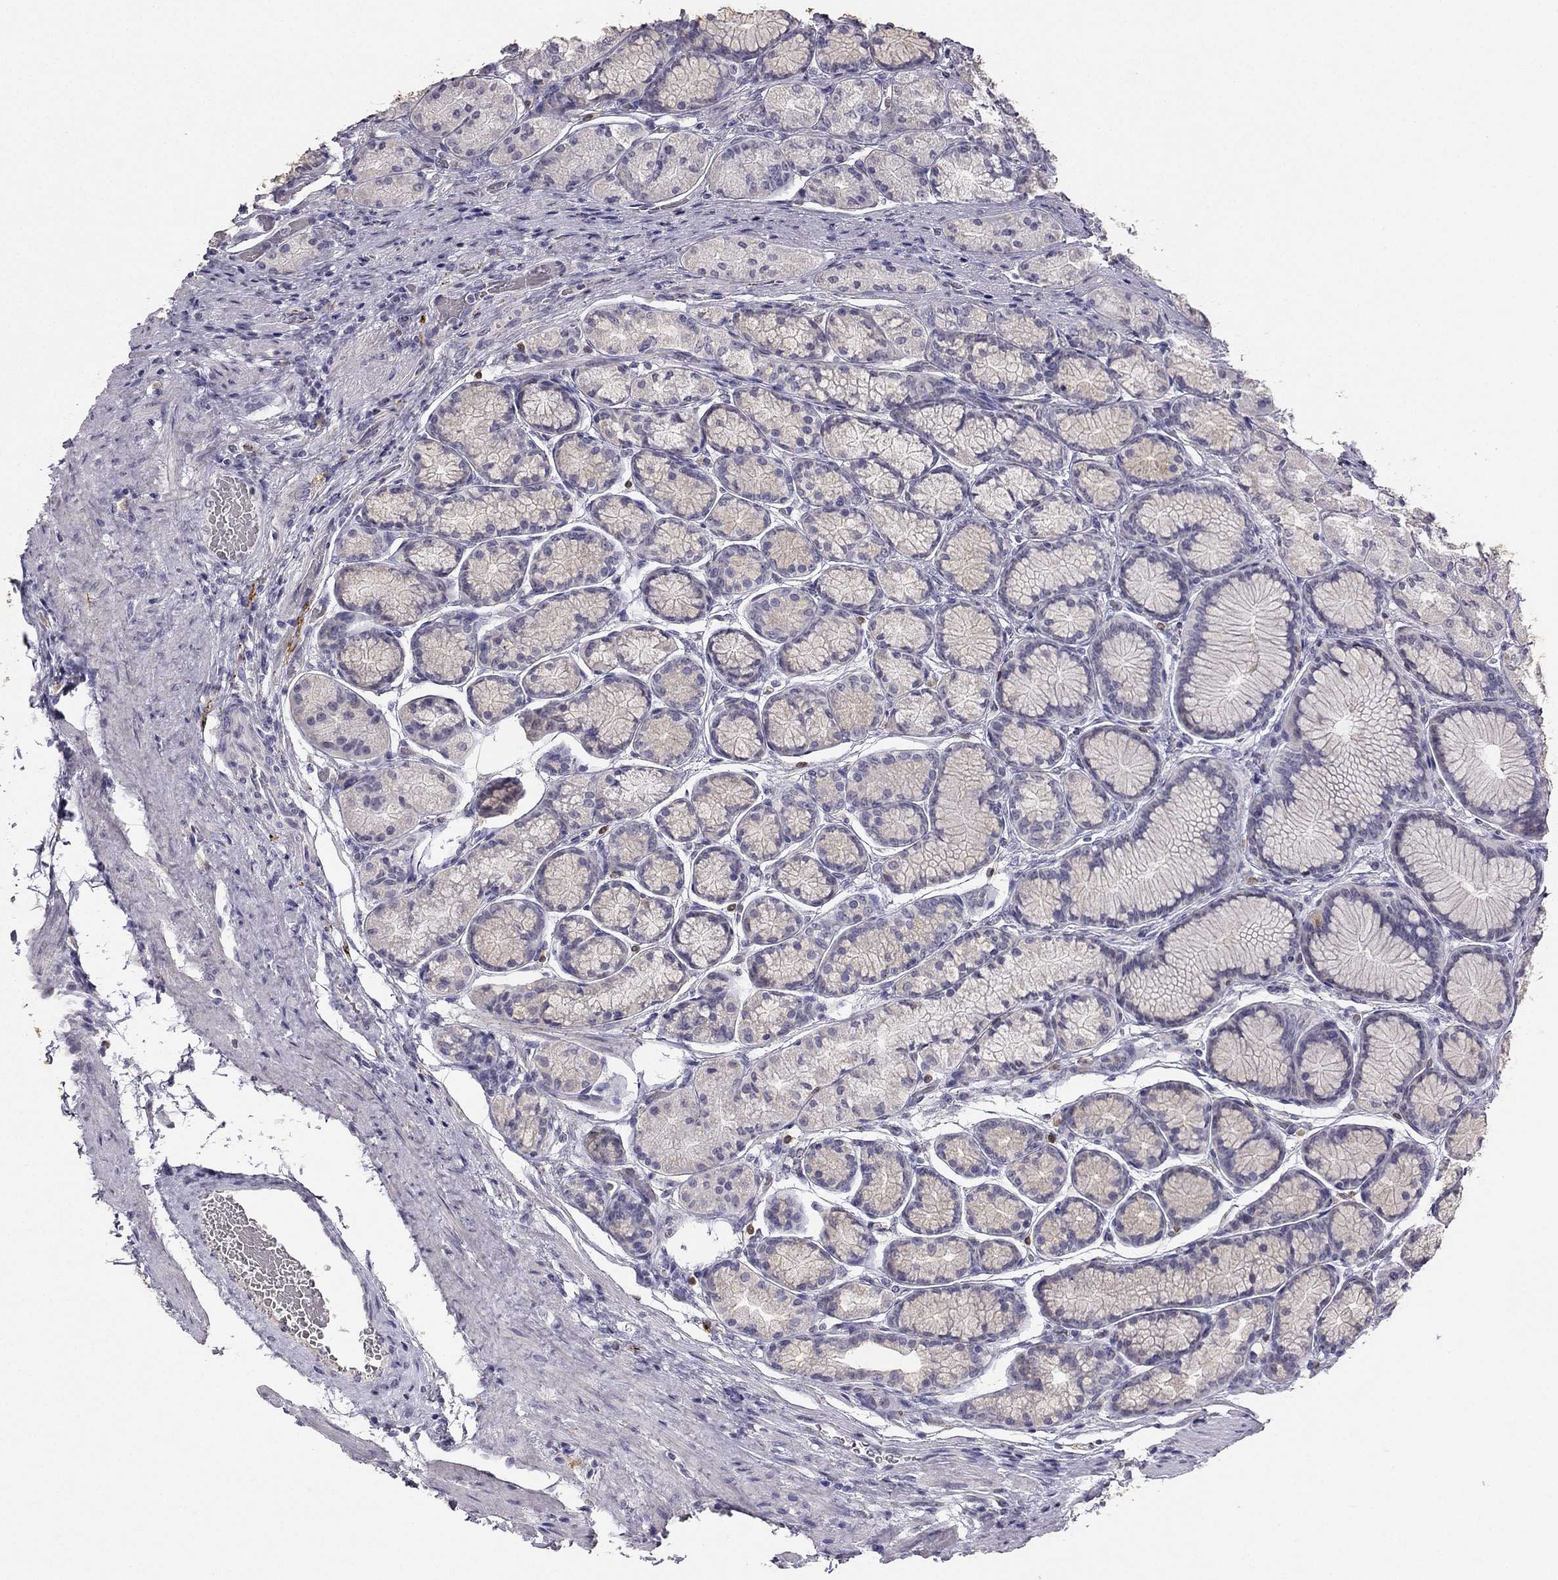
{"staining": {"intensity": "weak", "quantity": "<25%", "location": "cytoplasmic/membranous"}, "tissue": "stomach", "cell_type": "Glandular cells", "image_type": "normal", "snomed": [{"axis": "morphology", "description": "Normal tissue, NOS"}, {"axis": "morphology", "description": "Adenocarcinoma, NOS"}, {"axis": "morphology", "description": "Adenocarcinoma, High grade"}, {"axis": "topography", "description": "Stomach, upper"}, {"axis": "topography", "description": "Stomach"}], "caption": "Stomach was stained to show a protein in brown. There is no significant expression in glandular cells. (Immunohistochemistry, brightfield microscopy, high magnification).", "gene": "CALB2", "patient": {"sex": "female", "age": 65}}